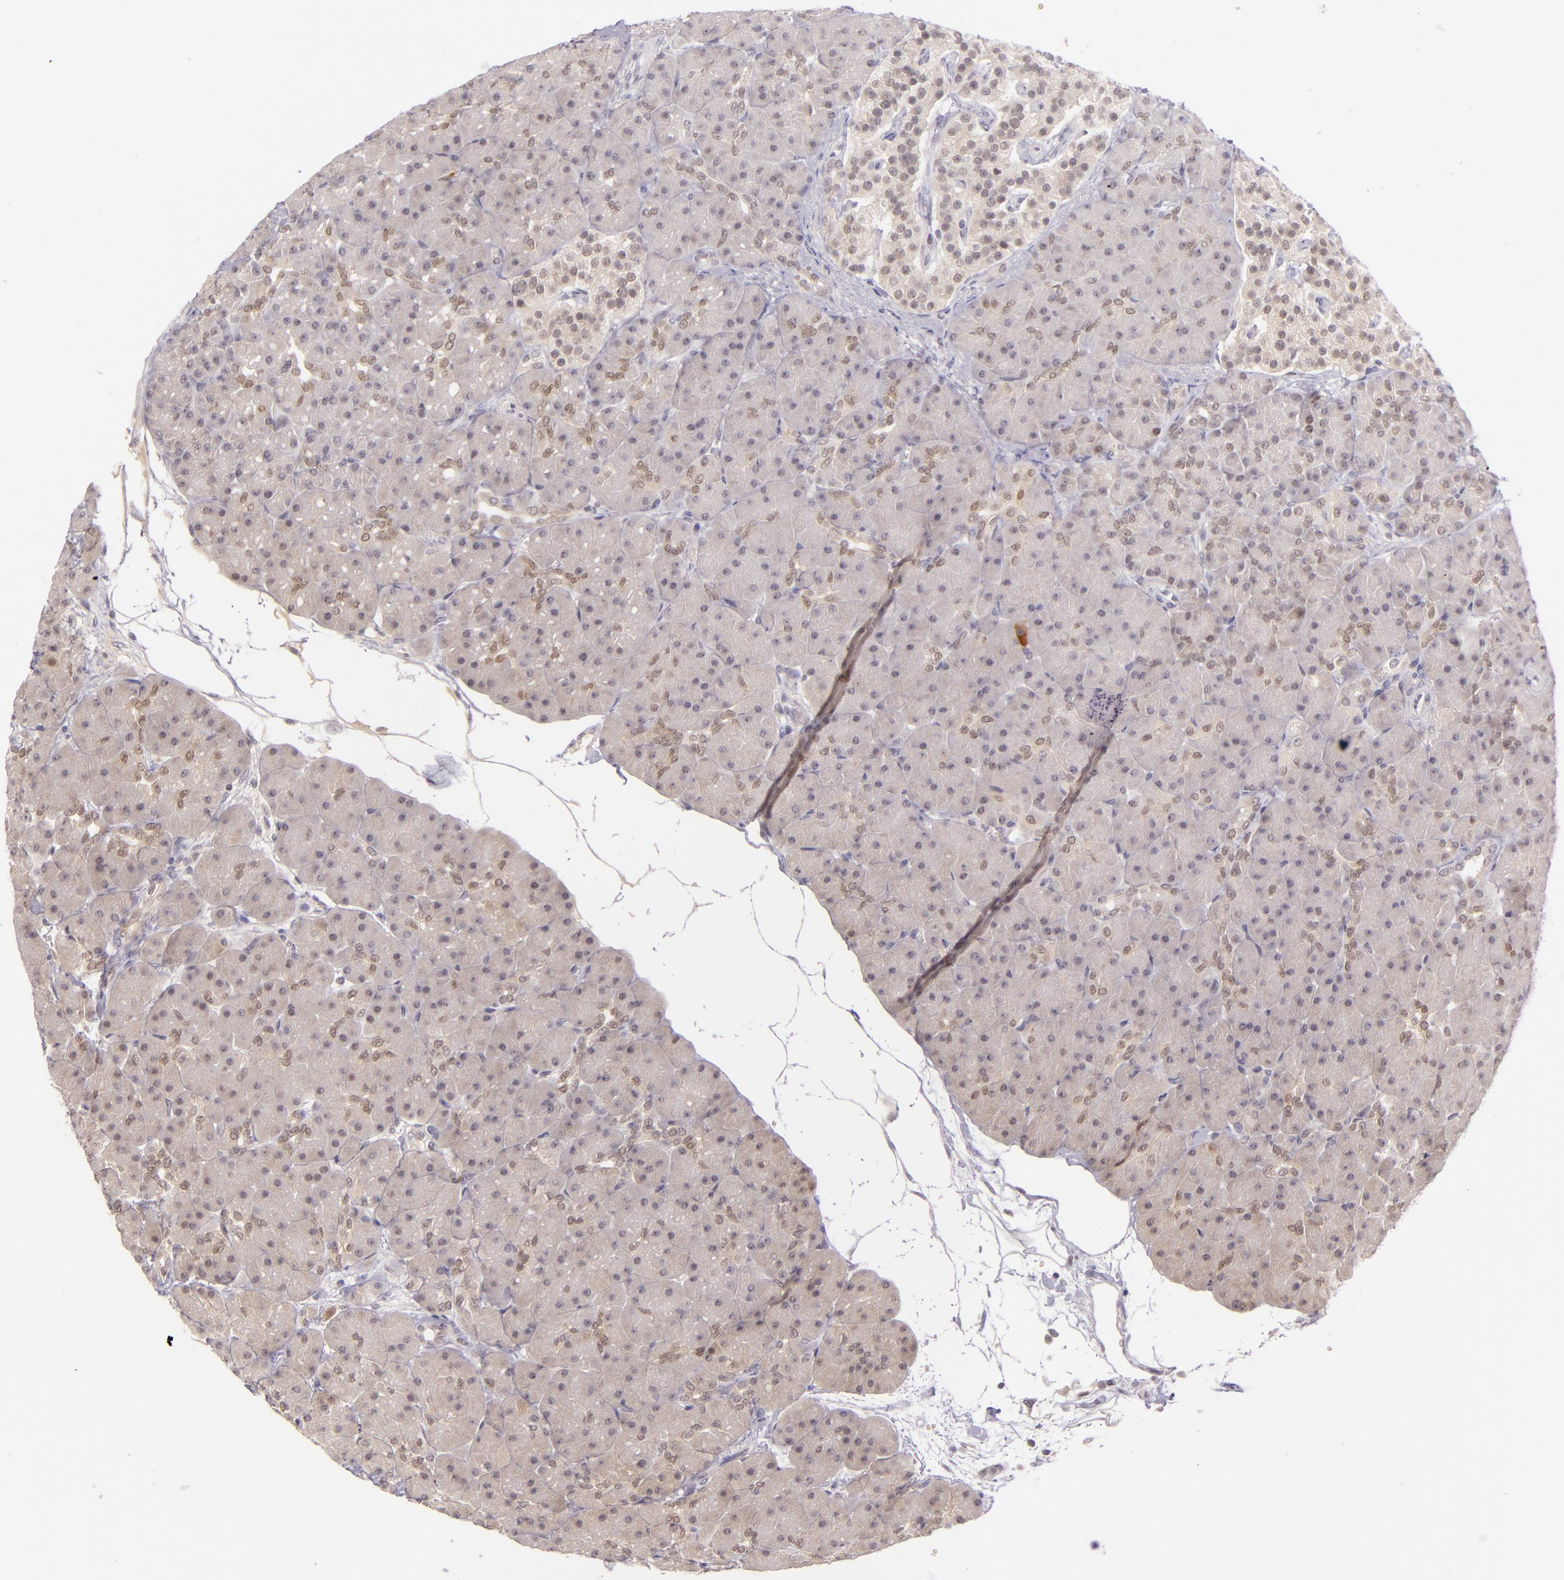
{"staining": {"intensity": "negative", "quantity": "none", "location": "none"}, "tissue": "pancreas", "cell_type": "Exocrine glandular cells", "image_type": "normal", "snomed": [{"axis": "morphology", "description": "Normal tissue, NOS"}, {"axis": "topography", "description": "Pancreas"}], "caption": "An immunohistochemistry histopathology image of benign pancreas is shown. There is no staining in exocrine glandular cells of pancreas.", "gene": "CSE1L", "patient": {"sex": "male", "age": 66}}